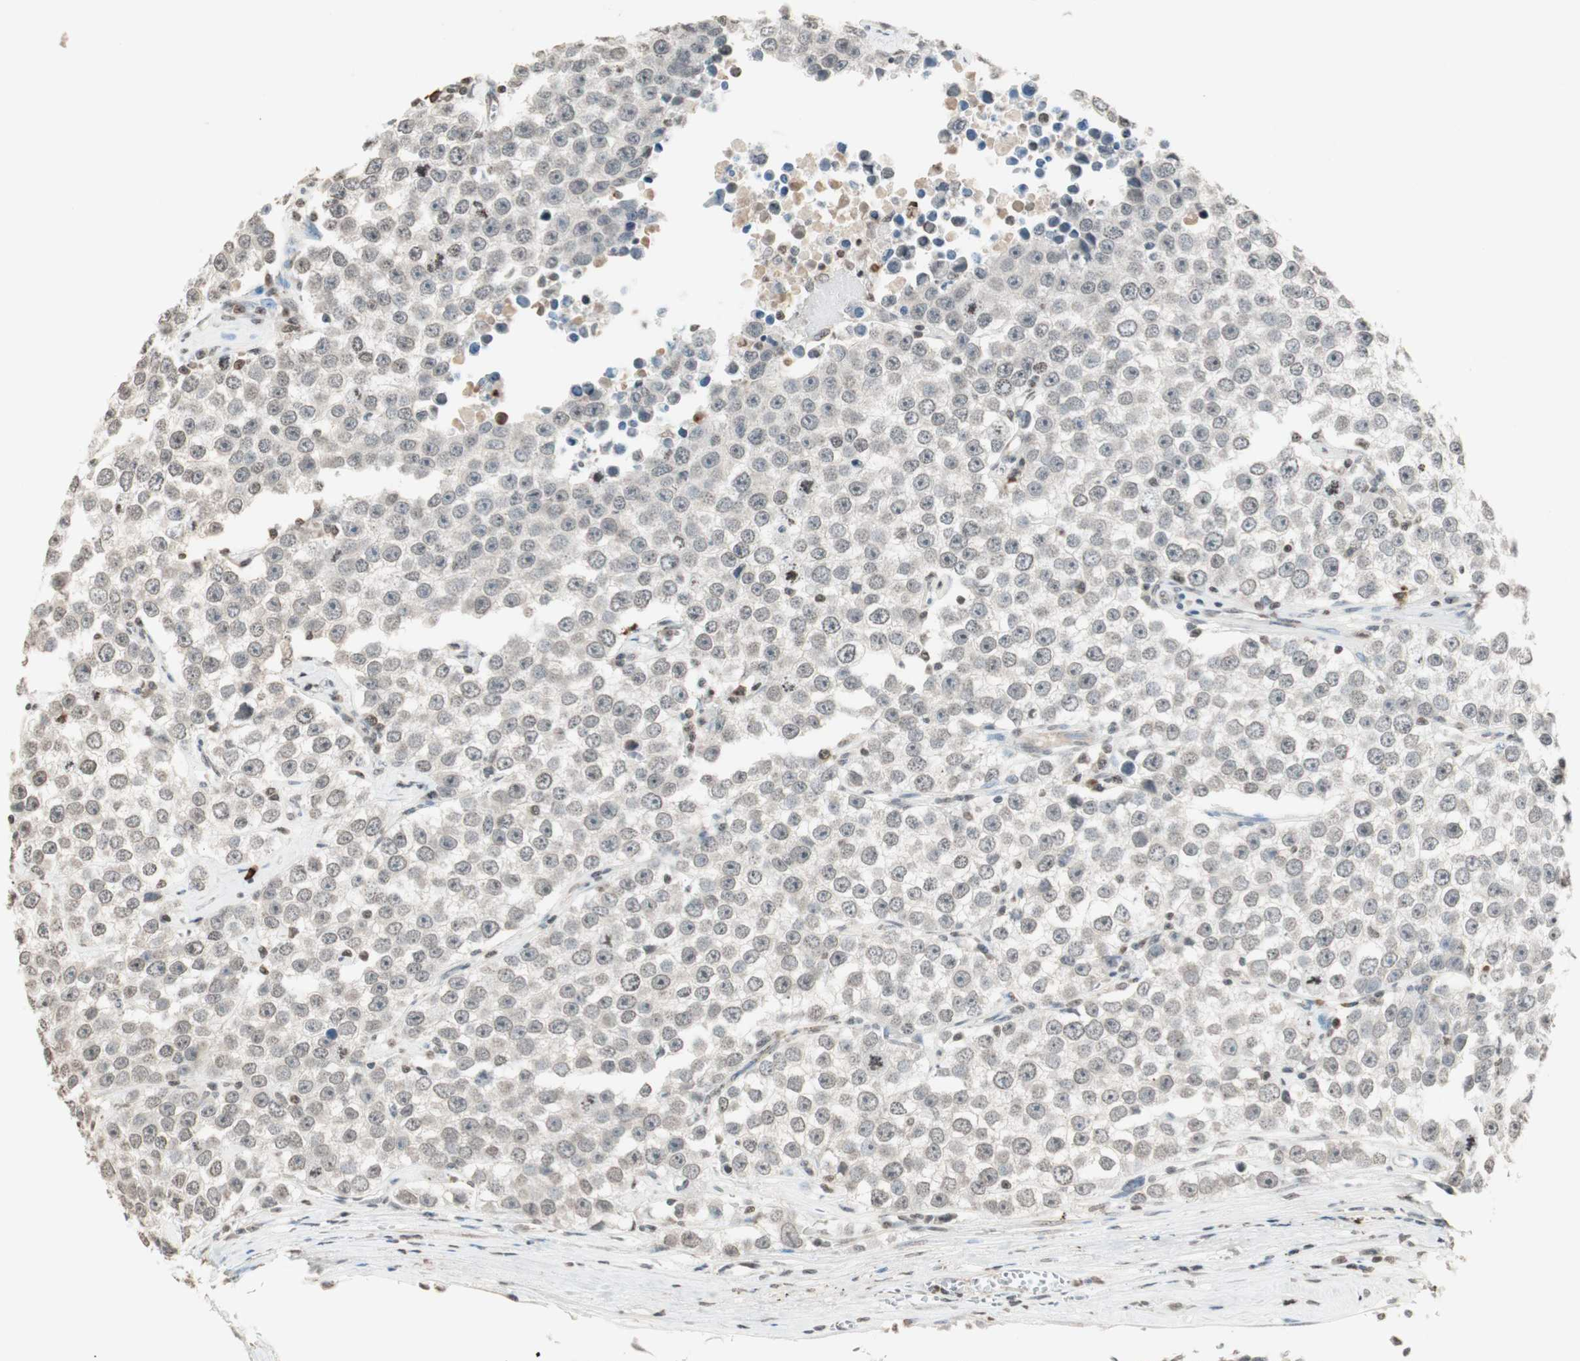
{"staining": {"intensity": "negative", "quantity": "none", "location": "none"}, "tissue": "testis cancer", "cell_type": "Tumor cells", "image_type": "cancer", "snomed": [{"axis": "morphology", "description": "Seminoma, NOS"}, {"axis": "morphology", "description": "Carcinoma, Embryonal, NOS"}, {"axis": "topography", "description": "Testis"}], "caption": "This is a micrograph of immunohistochemistry (IHC) staining of testis seminoma, which shows no positivity in tumor cells.", "gene": "PRELID1", "patient": {"sex": "male", "age": 52}}